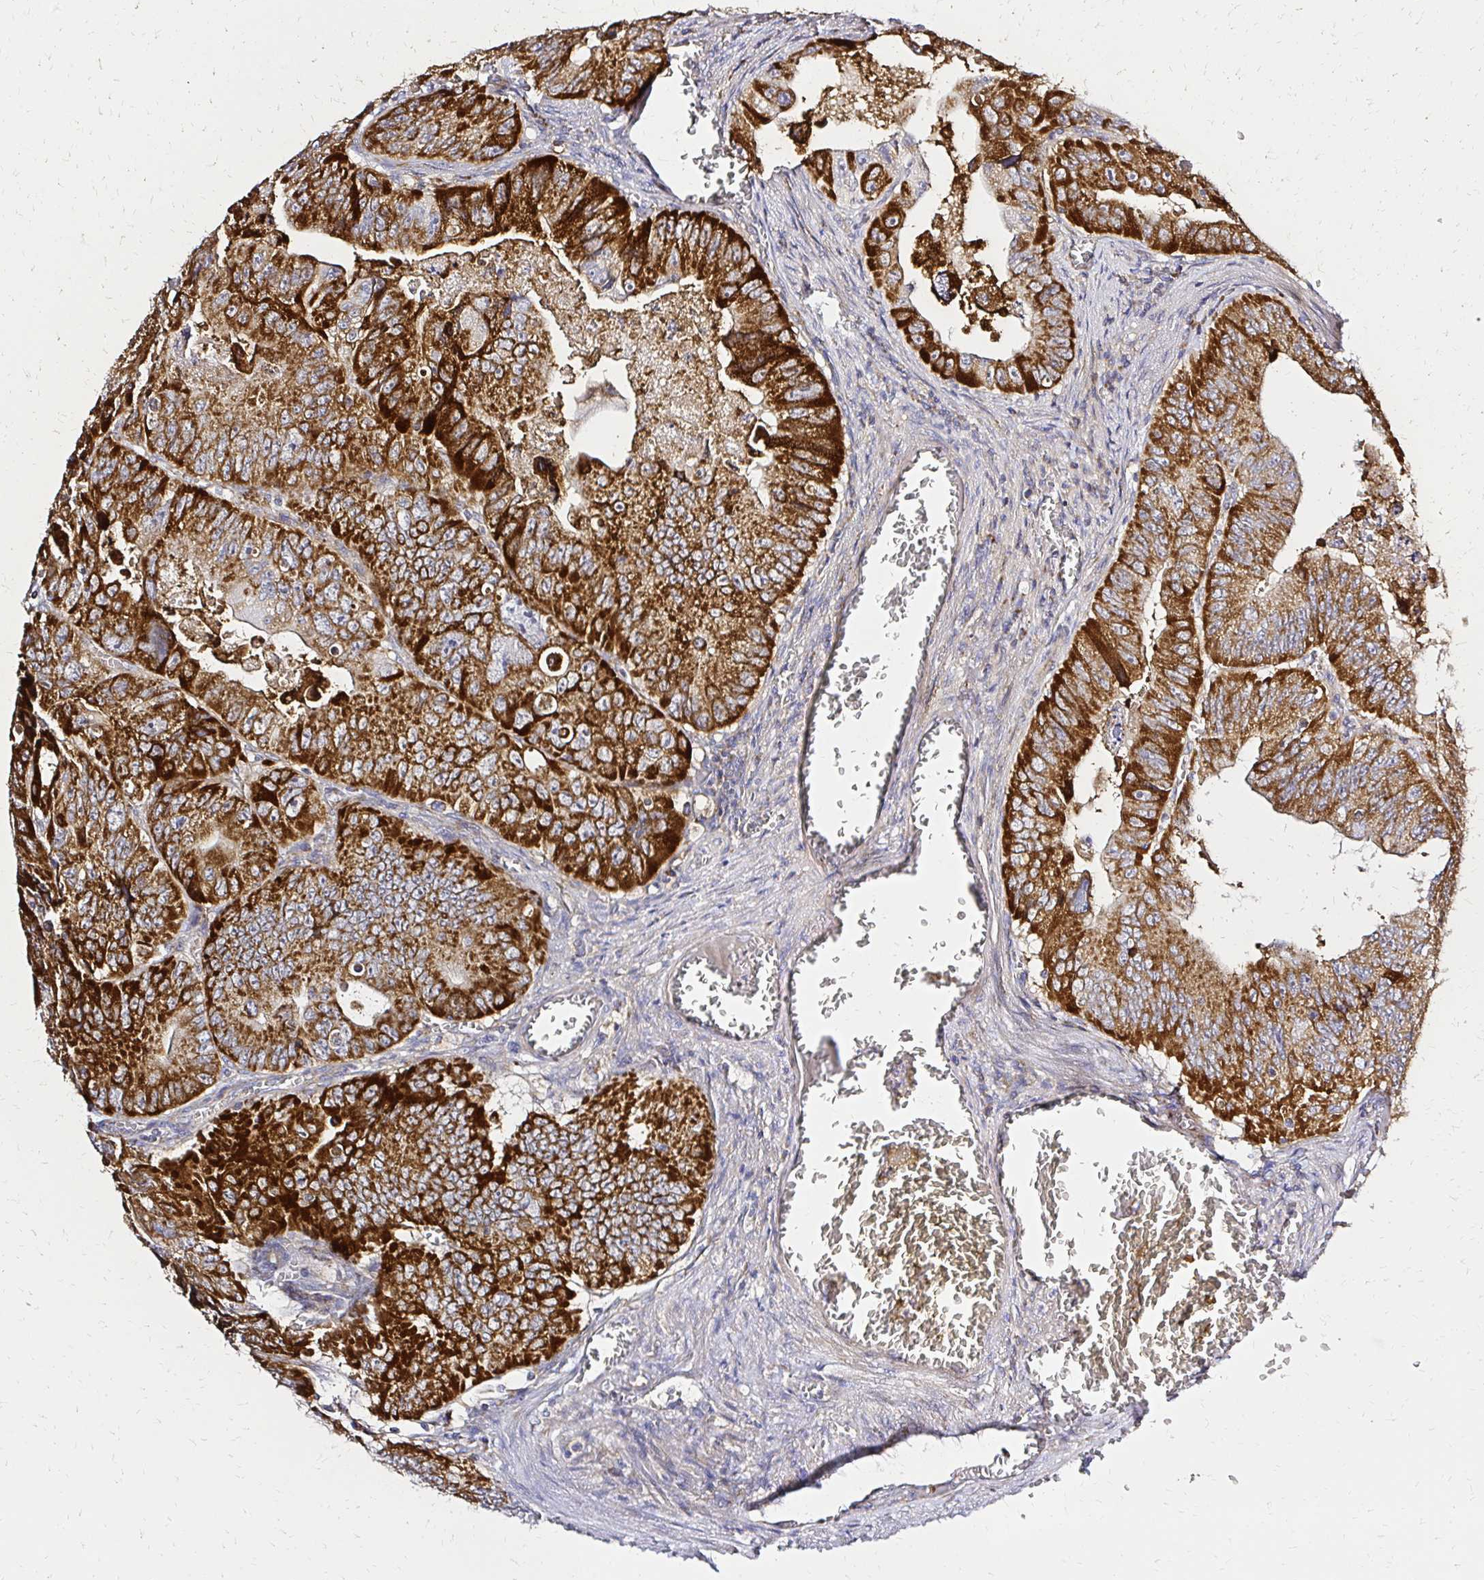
{"staining": {"intensity": "strong", "quantity": ">75%", "location": "cytoplasmic/membranous"}, "tissue": "colorectal cancer", "cell_type": "Tumor cells", "image_type": "cancer", "snomed": [{"axis": "morphology", "description": "Adenocarcinoma, NOS"}, {"axis": "topography", "description": "Colon"}], "caption": "This photomicrograph demonstrates IHC staining of colorectal adenocarcinoma, with high strong cytoplasmic/membranous expression in about >75% of tumor cells.", "gene": "MRPL13", "patient": {"sex": "female", "age": 84}}